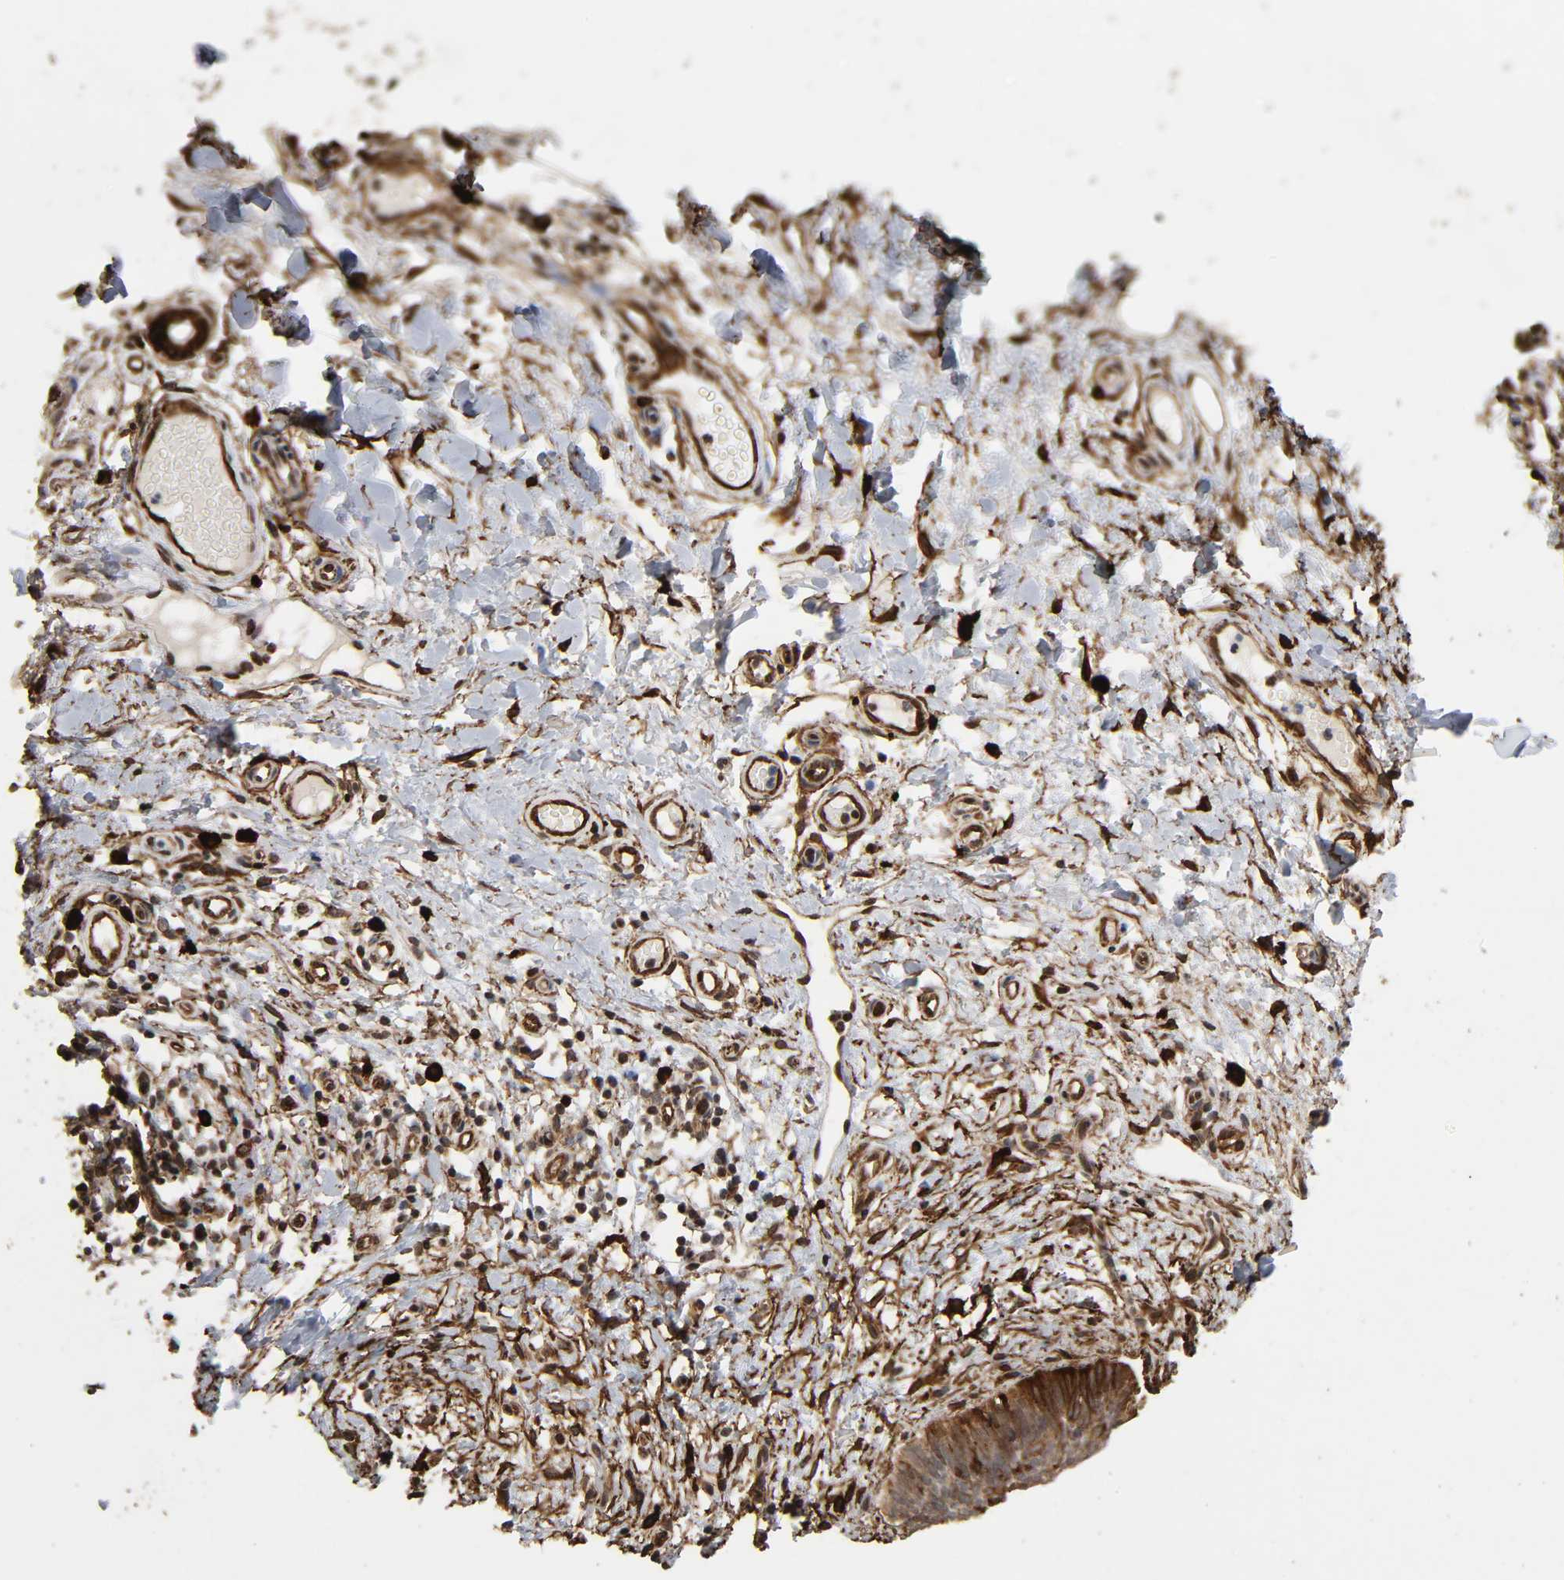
{"staining": {"intensity": "moderate", "quantity": ">75%", "location": "cytoplasmic/membranous,nuclear"}, "tissue": "skin cancer", "cell_type": "Tumor cells", "image_type": "cancer", "snomed": [{"axis": "morphology", "description": "Fibrosis, NOS"}, {"axis": "morphology", "description": "Basal cell carcinoma"}, {"axis": "topography", "description": "Skin"}], "caption": "This photomicrograph reveals immunohistochemistry staining of human skin cancer, with medium moderate cytoplasmic/membranous and nuclear expression in about >75% of tumor cells.", "gene": "AHNAK2", "patient": {"sex": "male", "age": 76}}